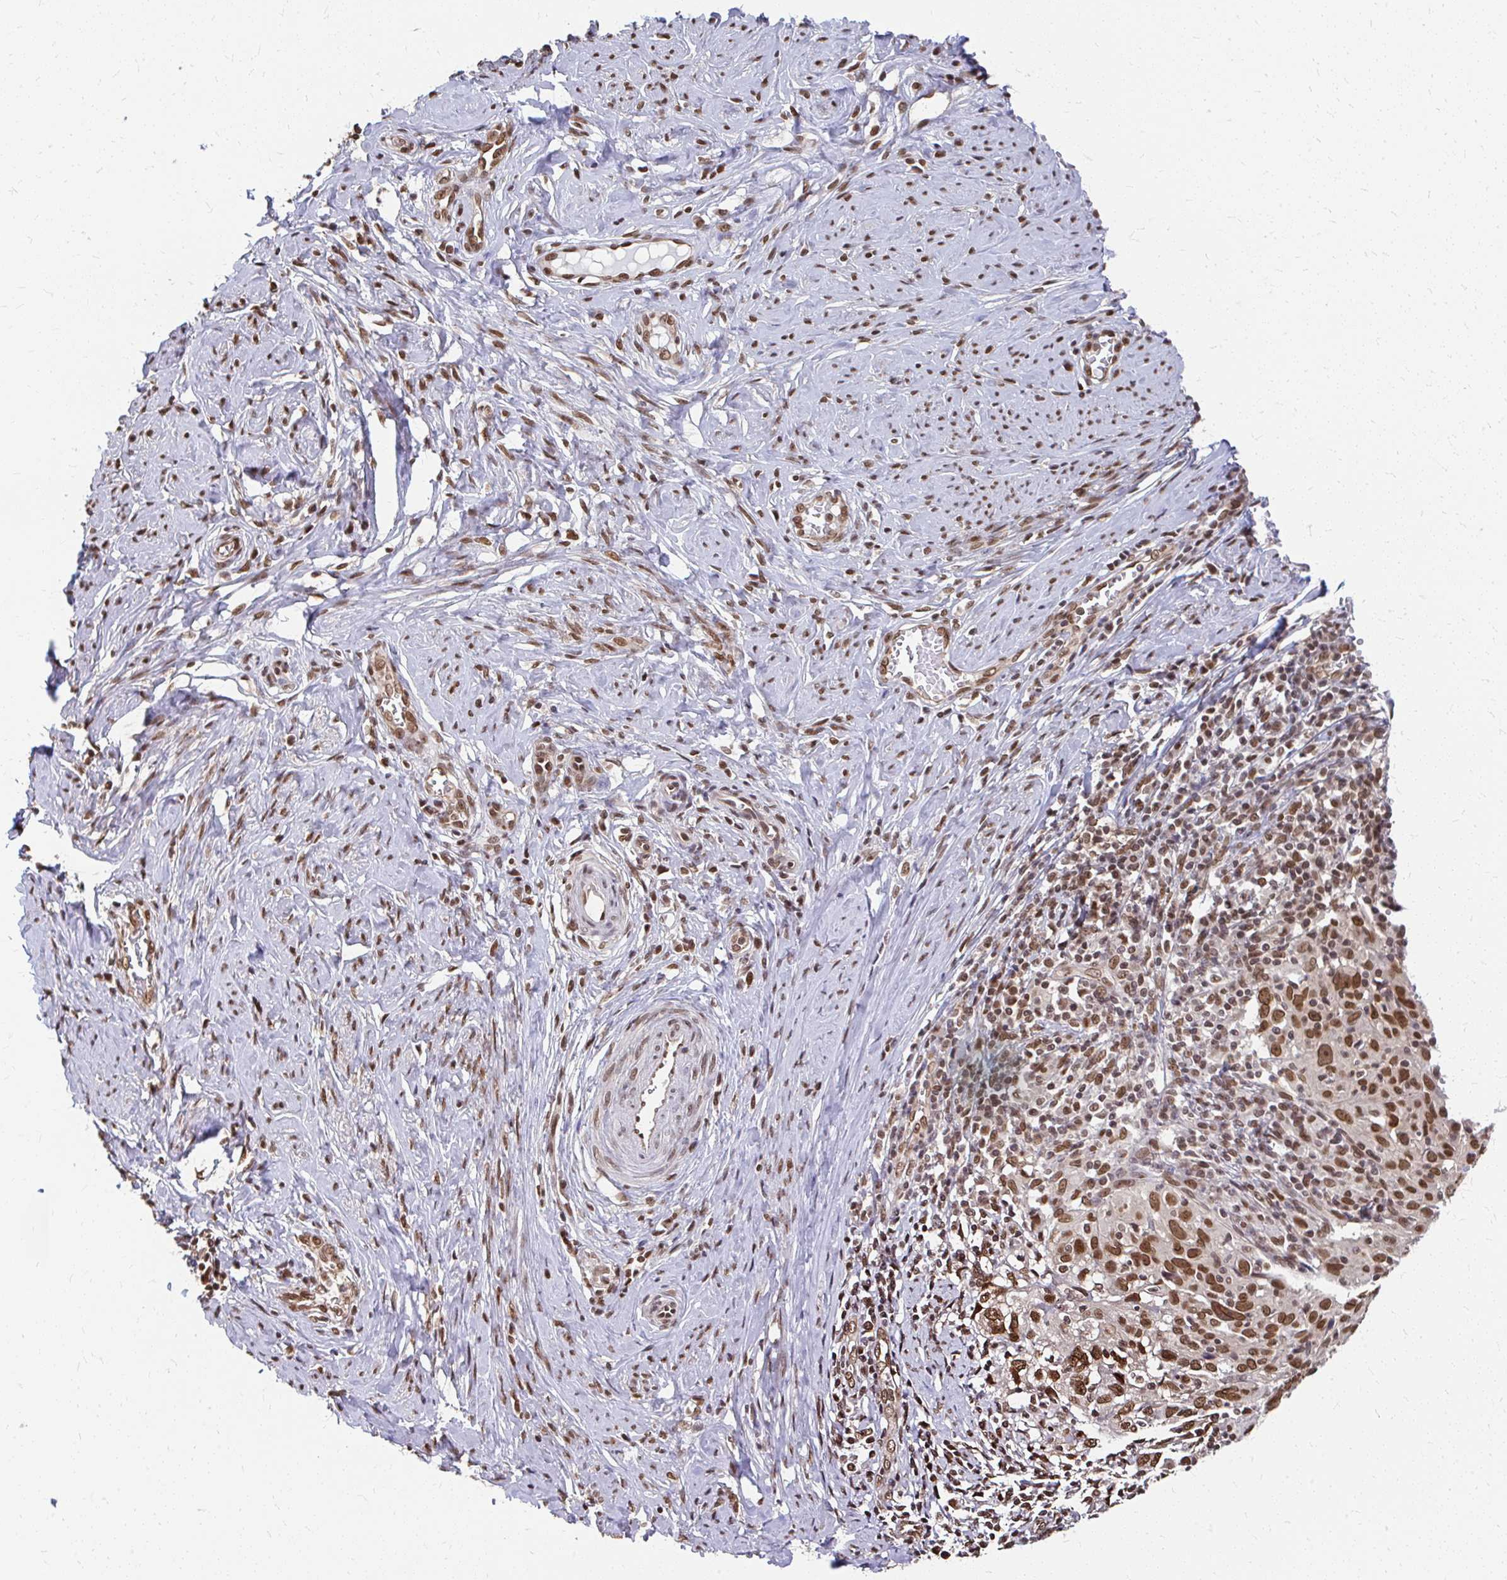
{"staining": {"intensity": "moderate", "quantity": ">75%", "location": "cytoplasmic/membranous,nuclear"}, "tissue": "cervical cancer", "cell_type": "Tumor cells", "image_type": "cancer", "snomed": [{"axis": "morphology", "description": "Normal tissue, NOS"}, {"axis": "morphology", "description": "Squamous cell carcinoma, NOS"}, {"axis": "topography", "description": "Cervix"}], "caption": "DAB (3,3'-diaminobenzidine) immunohistochemical staining of human squamous cell carcinoma (cervical) shows moderate cytoplasmic/membranous and nuclear protein positivity in about >75% of tumor cells.", "gene": "XPO1", "patient": {"sex": "female", "age": 31}}